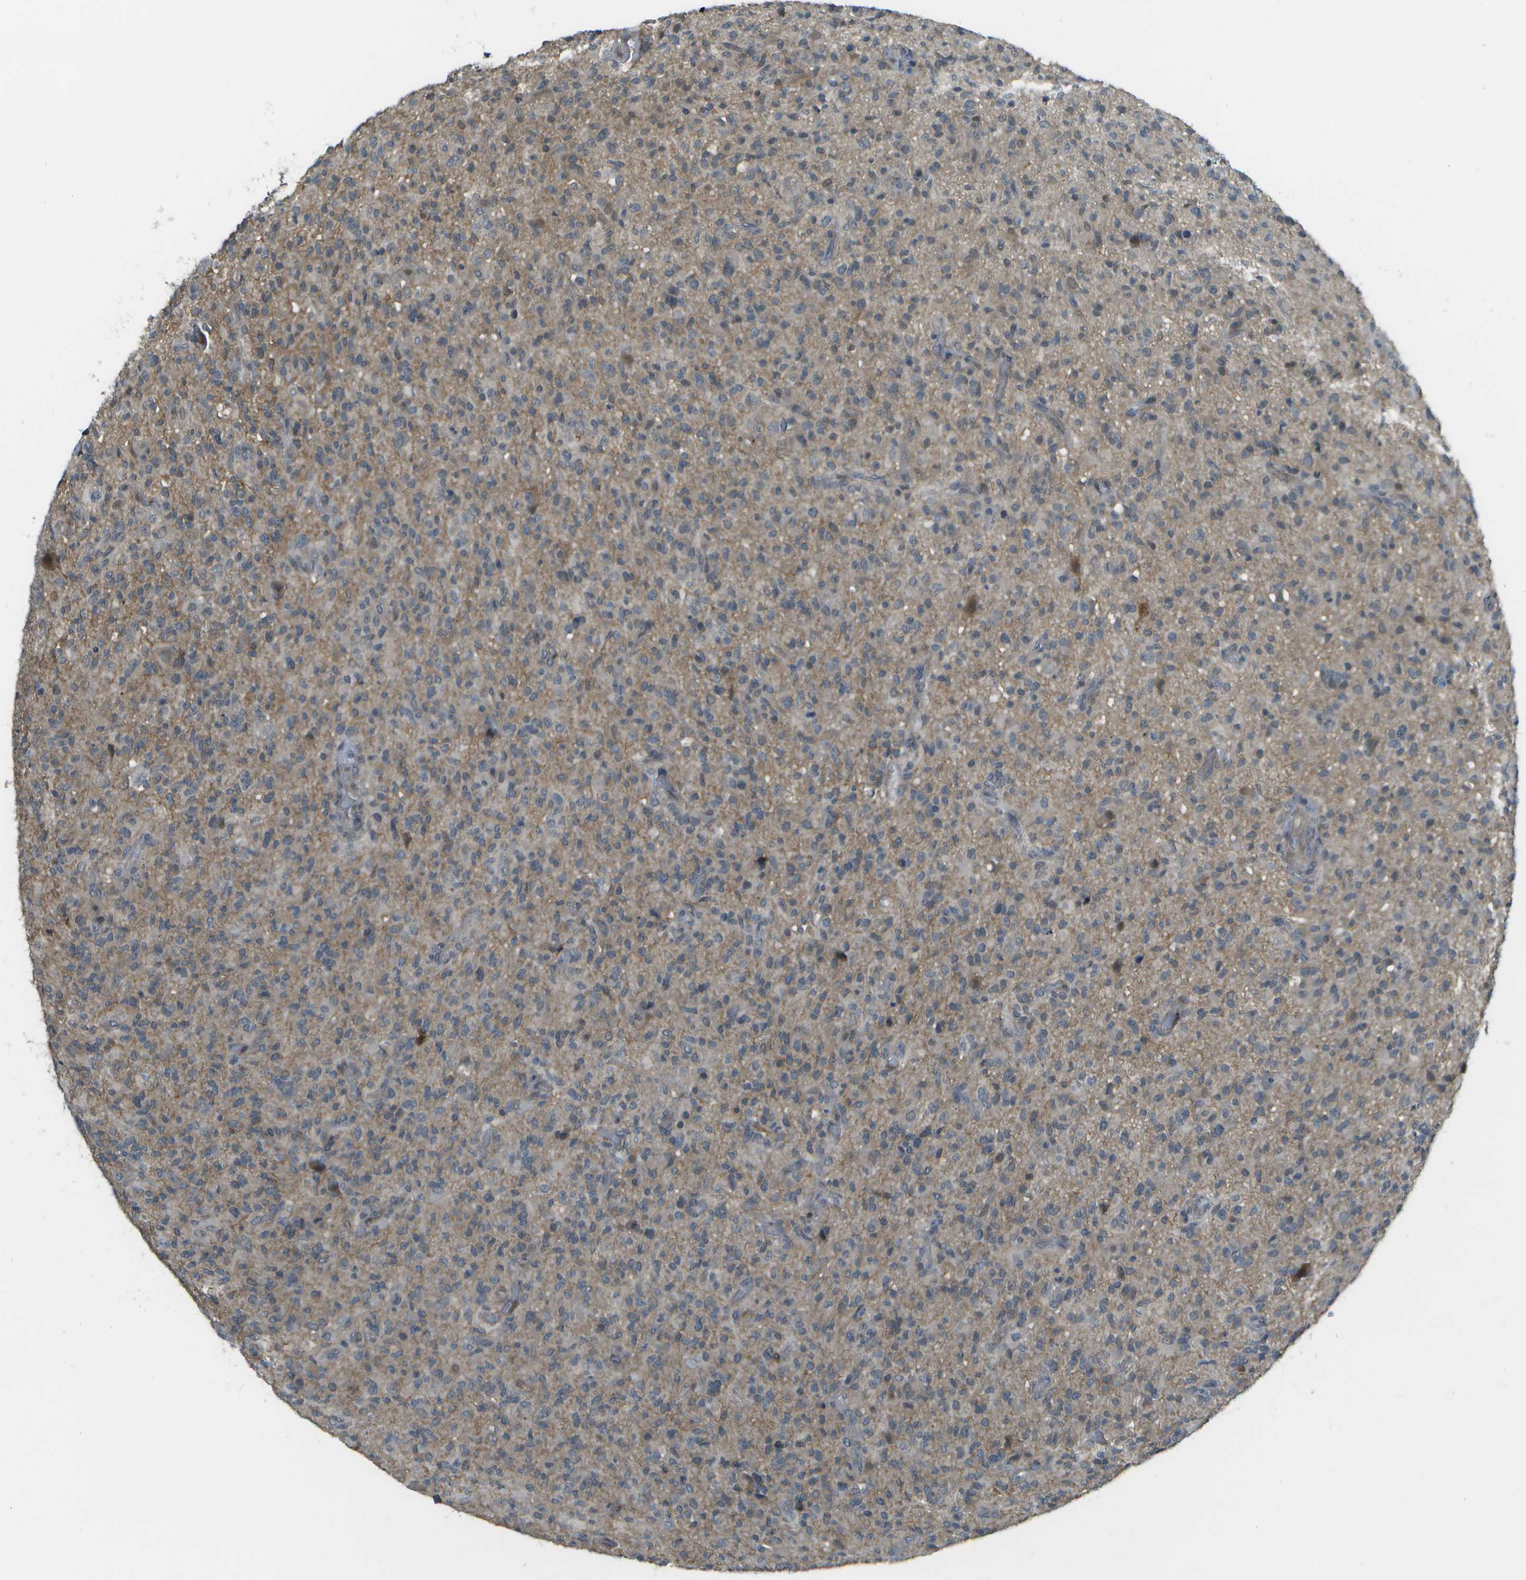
{"staining": {"intensity": "moderate", "quantity": "<25%", "location": "cytoplasmic/membranous"}, "tissue": "glioma", "cell_type": "Tumor cells", "image_type": "cancer", "snomed": [{"axis": "morphology", "description": "Glioma, malignant, High grade"}, {"axis": "topography", "description": "Brain"}], "caption": "Protein staining of high-grade glioma (malignant) tissue displays moderate cytoplasmic/membranous positivity in about <25% of tumor cells.", "gene": "WNK2", "patient": {"sex": "male", "age": 71}}